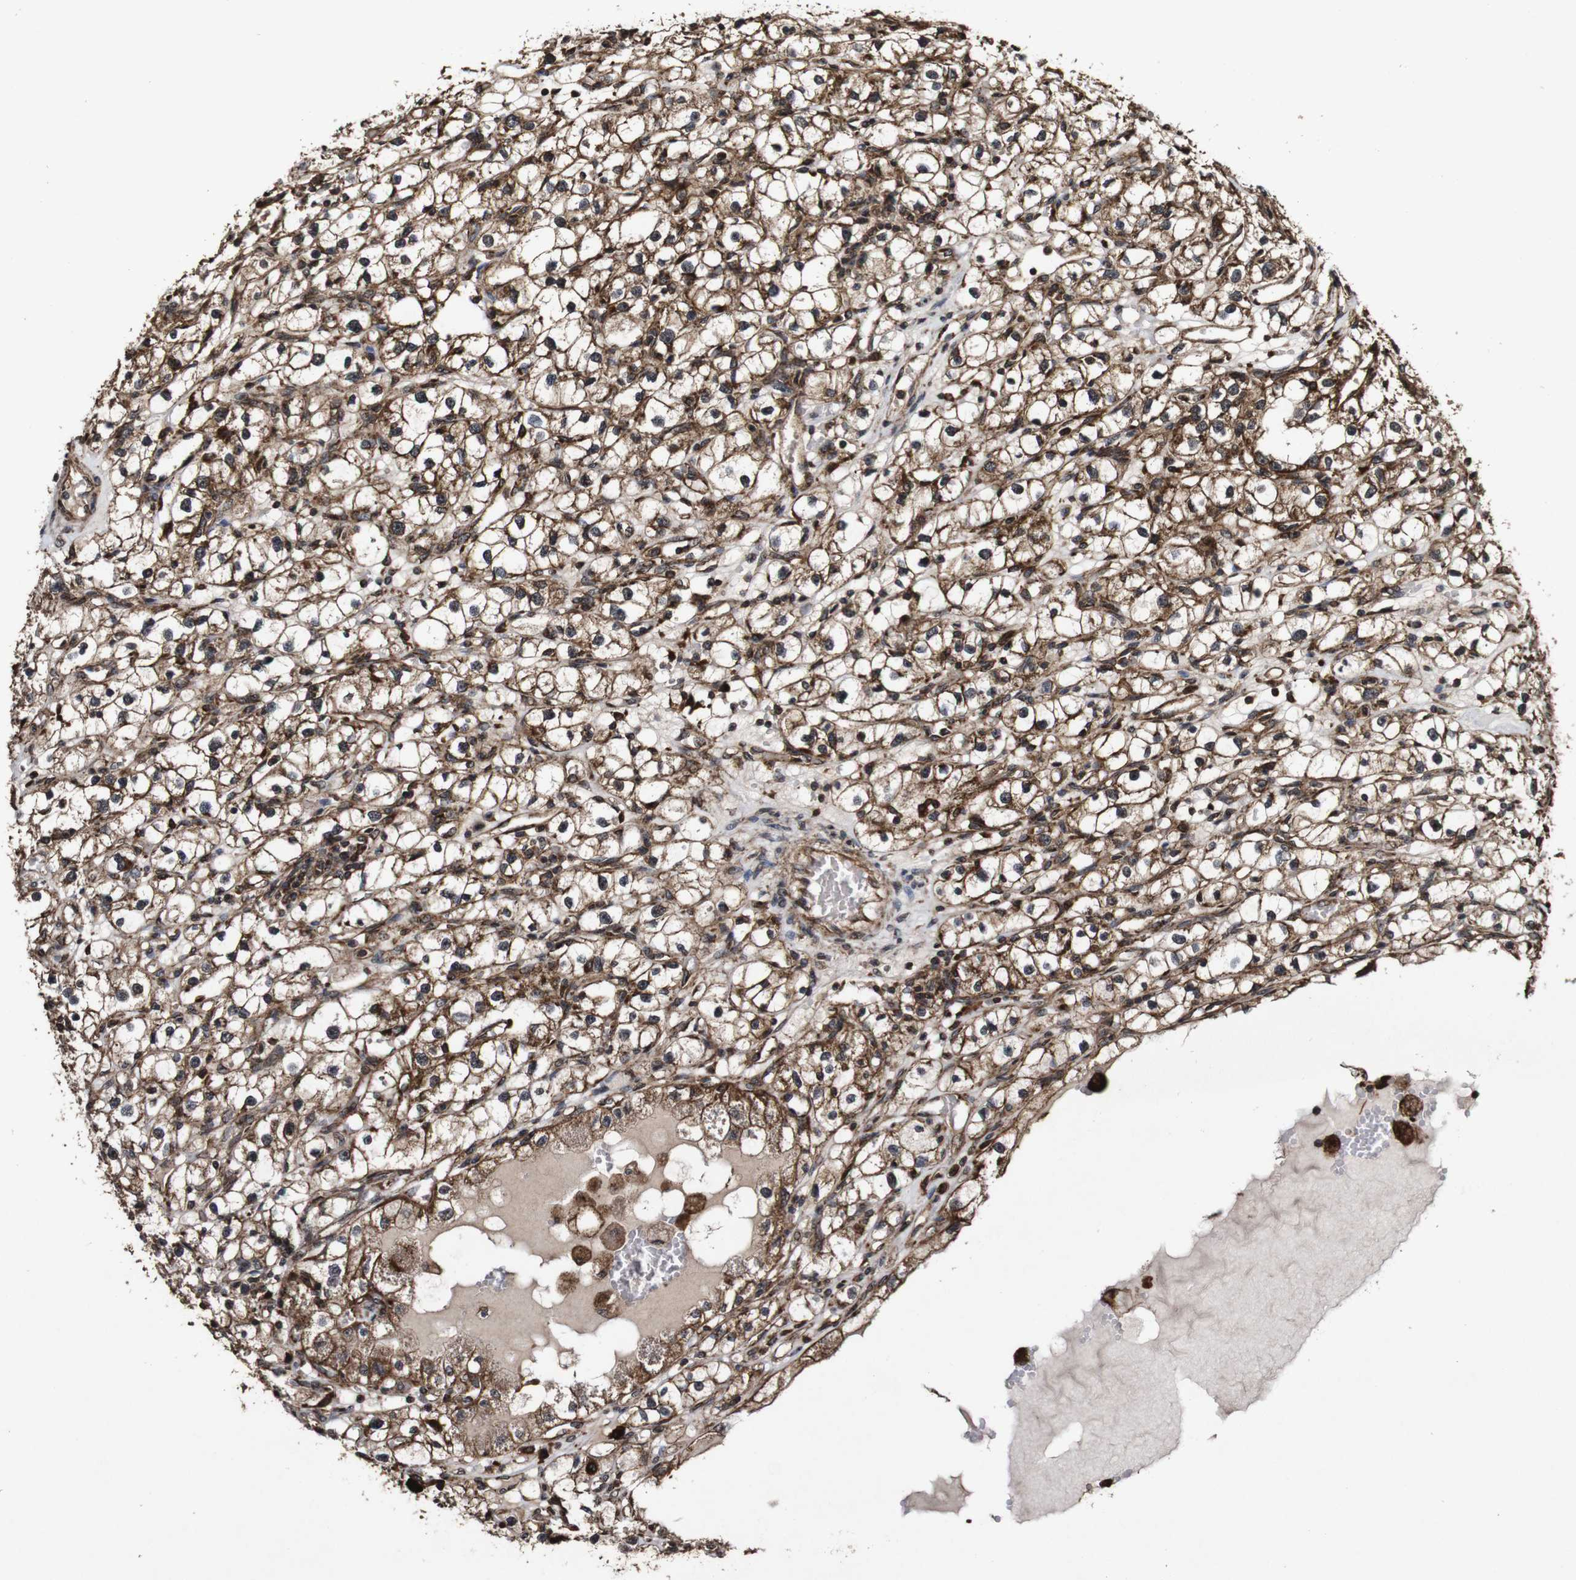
{"staining": {"intensity": "strong", "quantity": "25%-75%", "location": "cytoplasmic/membranous"}, "tissue": "renal cancer", "cell_type": "Tumor cells", "image_type": "cancer", "snomed": [{"axis": "morphology", "description": "Adenocarcinoma, NOS"}, {"axis": "topography", "description": "Kidney"}], "caption": "Brown immunohistochemical staining in renal cancer (adenocarcinoma) shows strong cytoplasmic/membranous staining in about 25%-75% of tumor cells. (Stains: DAB (3,3'-diaminobenzidine) in brown, nuclei in blue, Microscopy: brightfield microscopy at high magnification).", "gene": "BTN3A3", "patient": {"sex": "male", "age": 56}}